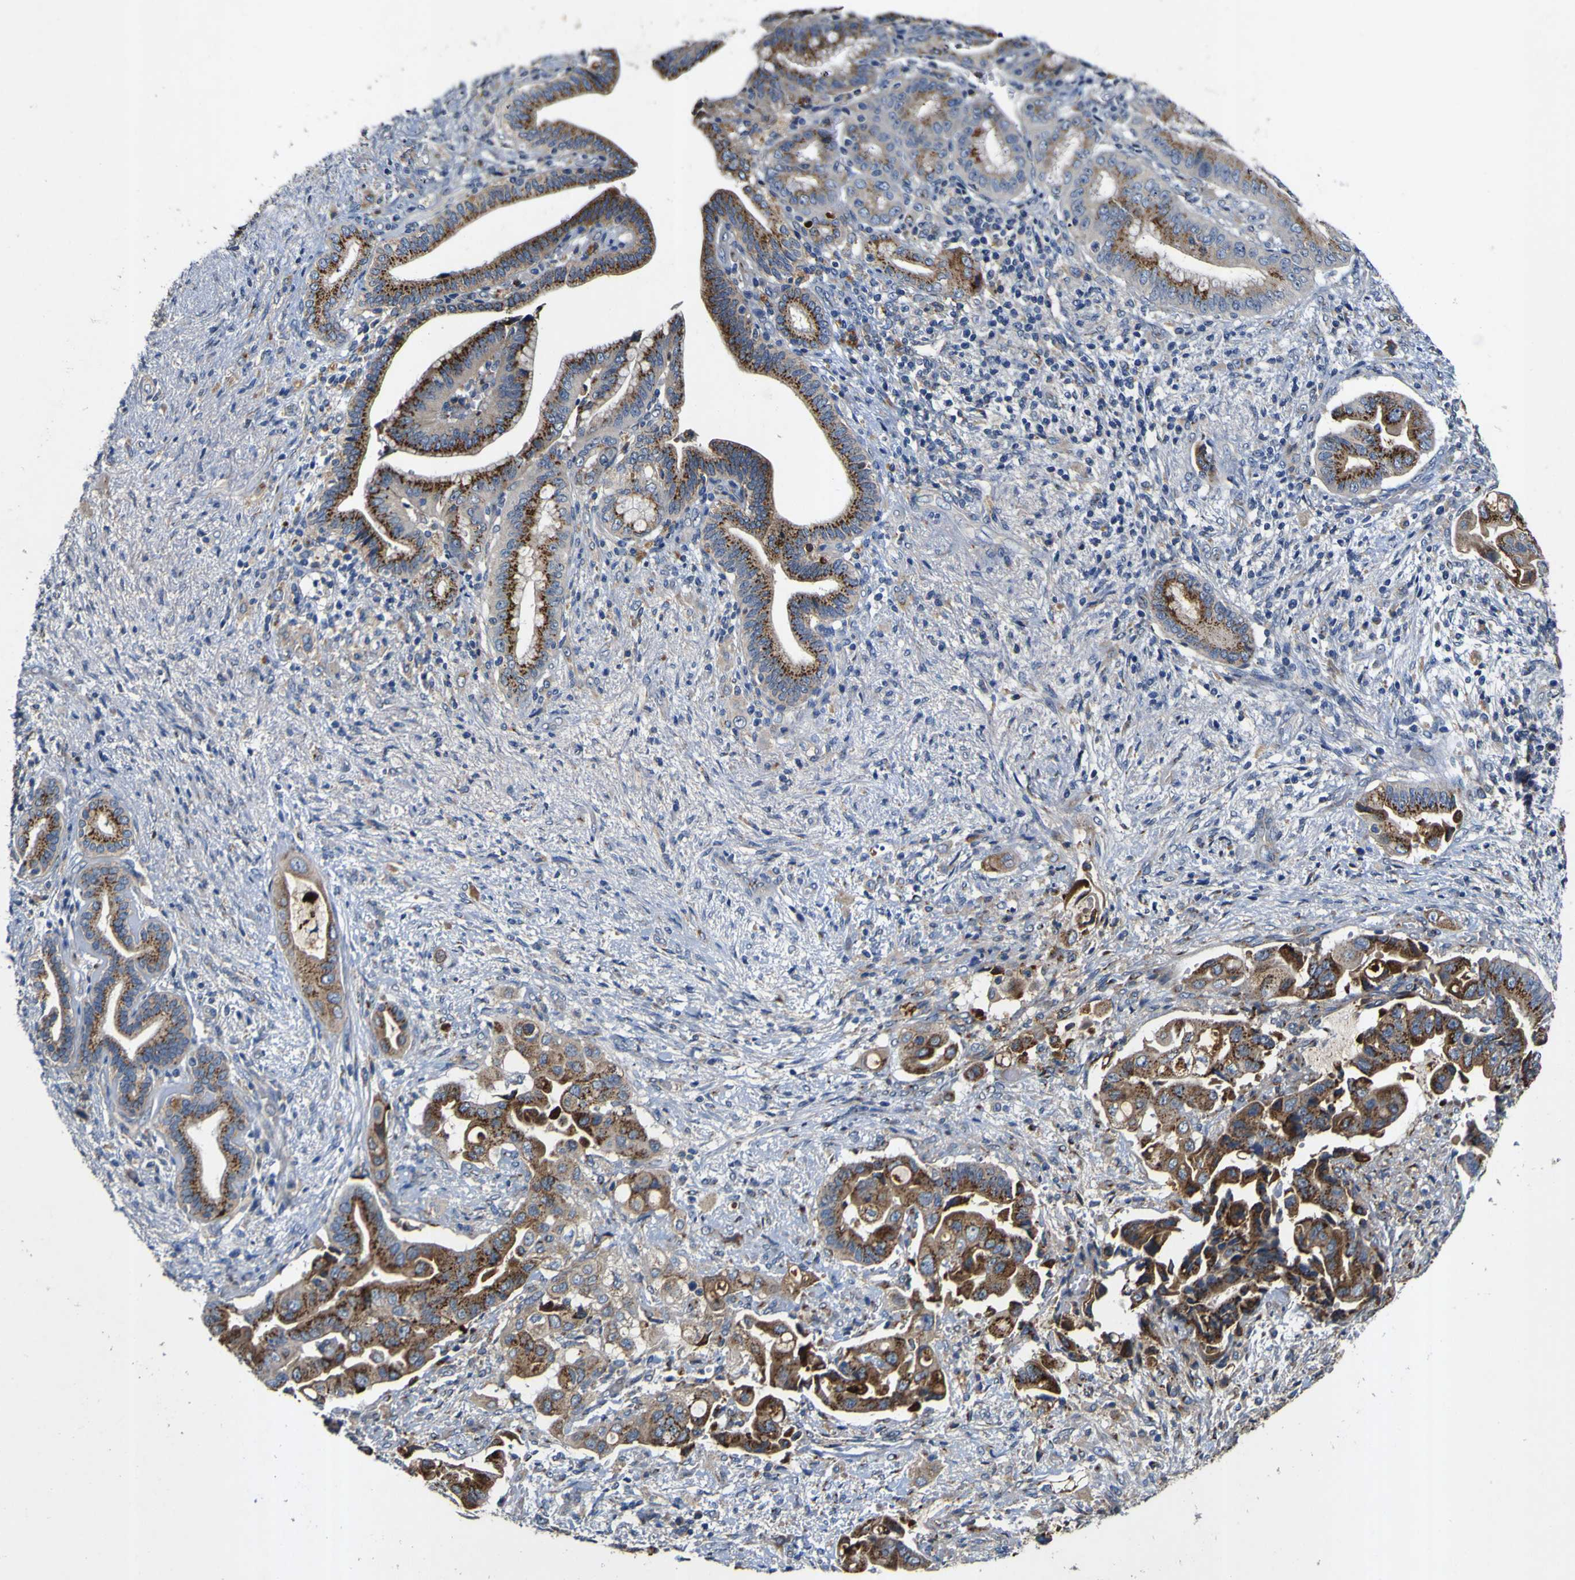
{"staining": {"intensity": "strong", "quantity": ">75%", "location": "cytoplasmic/membranous"}, "tissue": "liver cancer", "cell_type": "Tumor cells", "image_type": "cancer", "snomed": [{"axis": "morphology", "description": "Cholangiocarcinoma"}, {"axis": "topography", "description": "Liver"}], "caption": "A histopathology image of cholangiocarcinoma (liver) stained for a protein displays strong cytoplasmic/membranous brown staining in tumor cells. The staining was performed using DAB (3,3'-diaminobenzidine) to visualize the protein expression in brown, while the nuclei were stained in blue with hematoxylin (Magnification: 20x).", "gene": "COA1", "patient": {"sex": "female", "age": 61}}